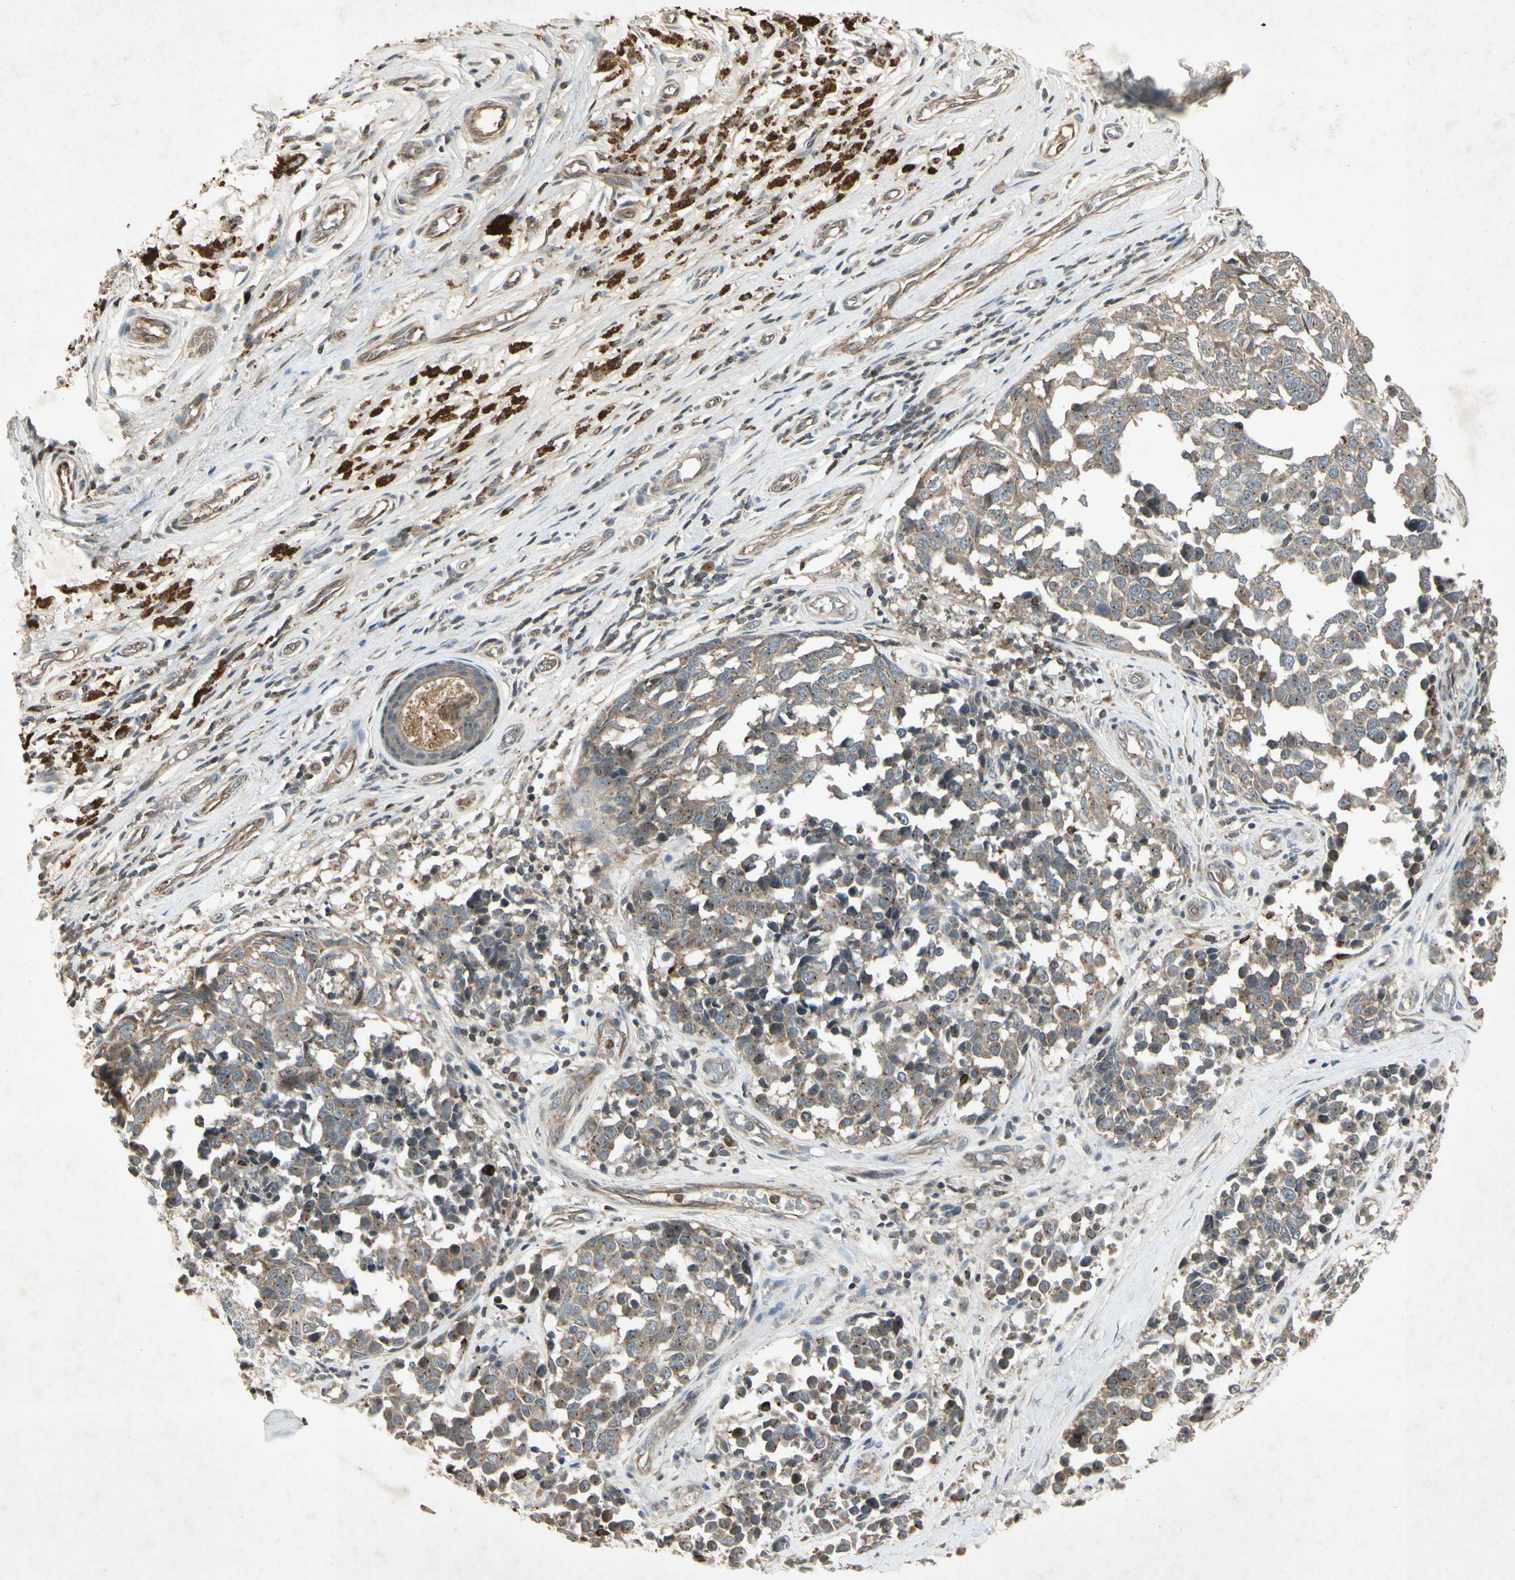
{"staining": {"intensity": "weak", "quantity": ">75%", "location": "cytoplasmic/membranous"}, "tissue": "melanoma", "cell_type": "Tumor cells", "image_type": "cancer", "snomed": [{"axis": "morphology", "description": "Malignant melanoma, NOS"}, {"axis": "topography", "description": "Skin"}], "caption": "Melanoma stained with a protein marker exhibits weak staining in tumor cells.", "gene": "TEK", "patient": {"sex": "female", "age": 64}}